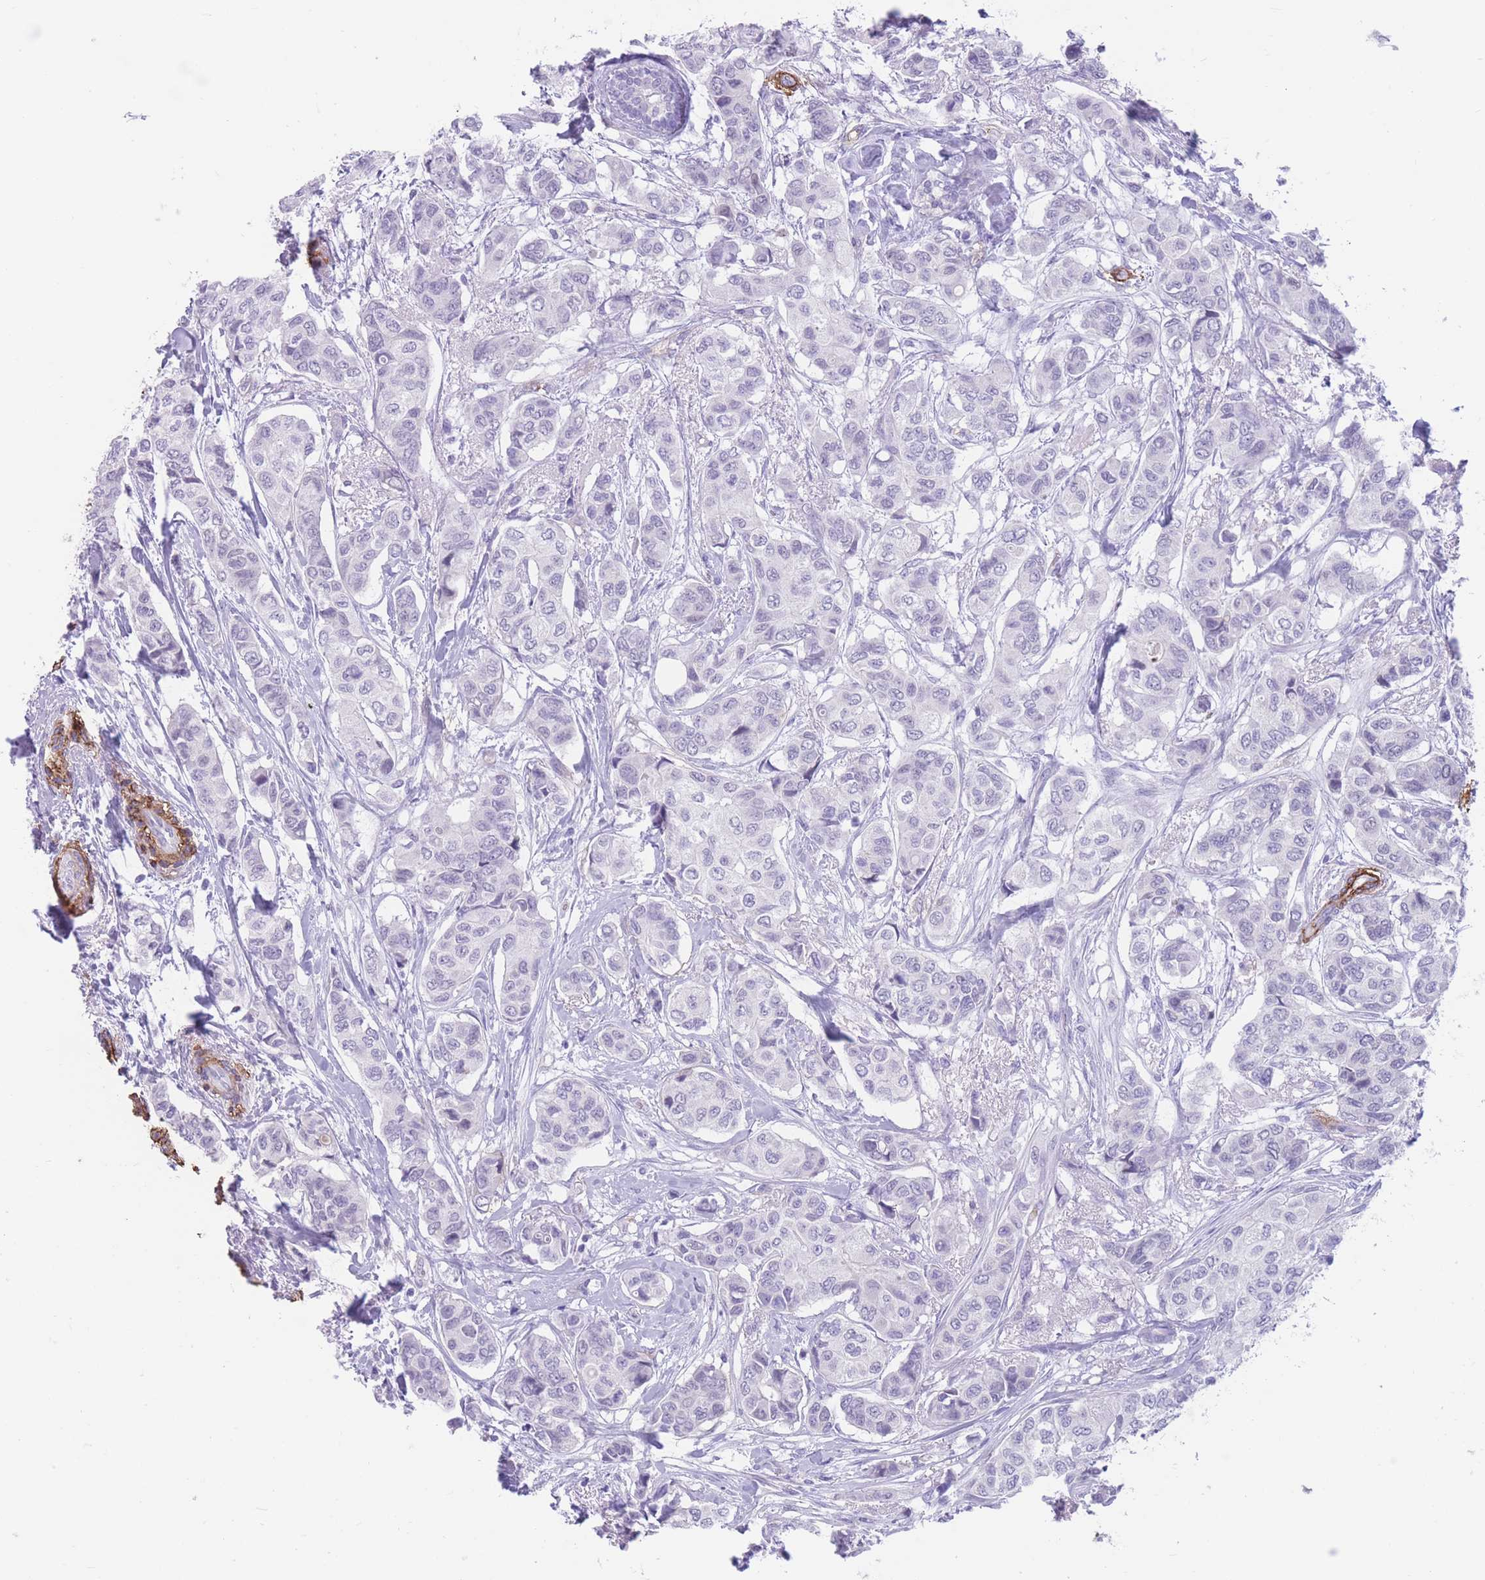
{"staining": {"intensity": "negative", "quantity": "none", "location": "none"}, "tissue": "breast cancer", "cell_type": "Tumor cells", "image_type": "cancer", "snomed": [{"axis": "morphology", "description": "Lobular carcinoma"}, {"axis": "topography", "description": "Breast"}], "caption": "The micrograph shows no significant expression in tumor cells of lobular carcinoma (breast).", "gene": "DPYD", "patient": {"sex": "female", "age": 51}}